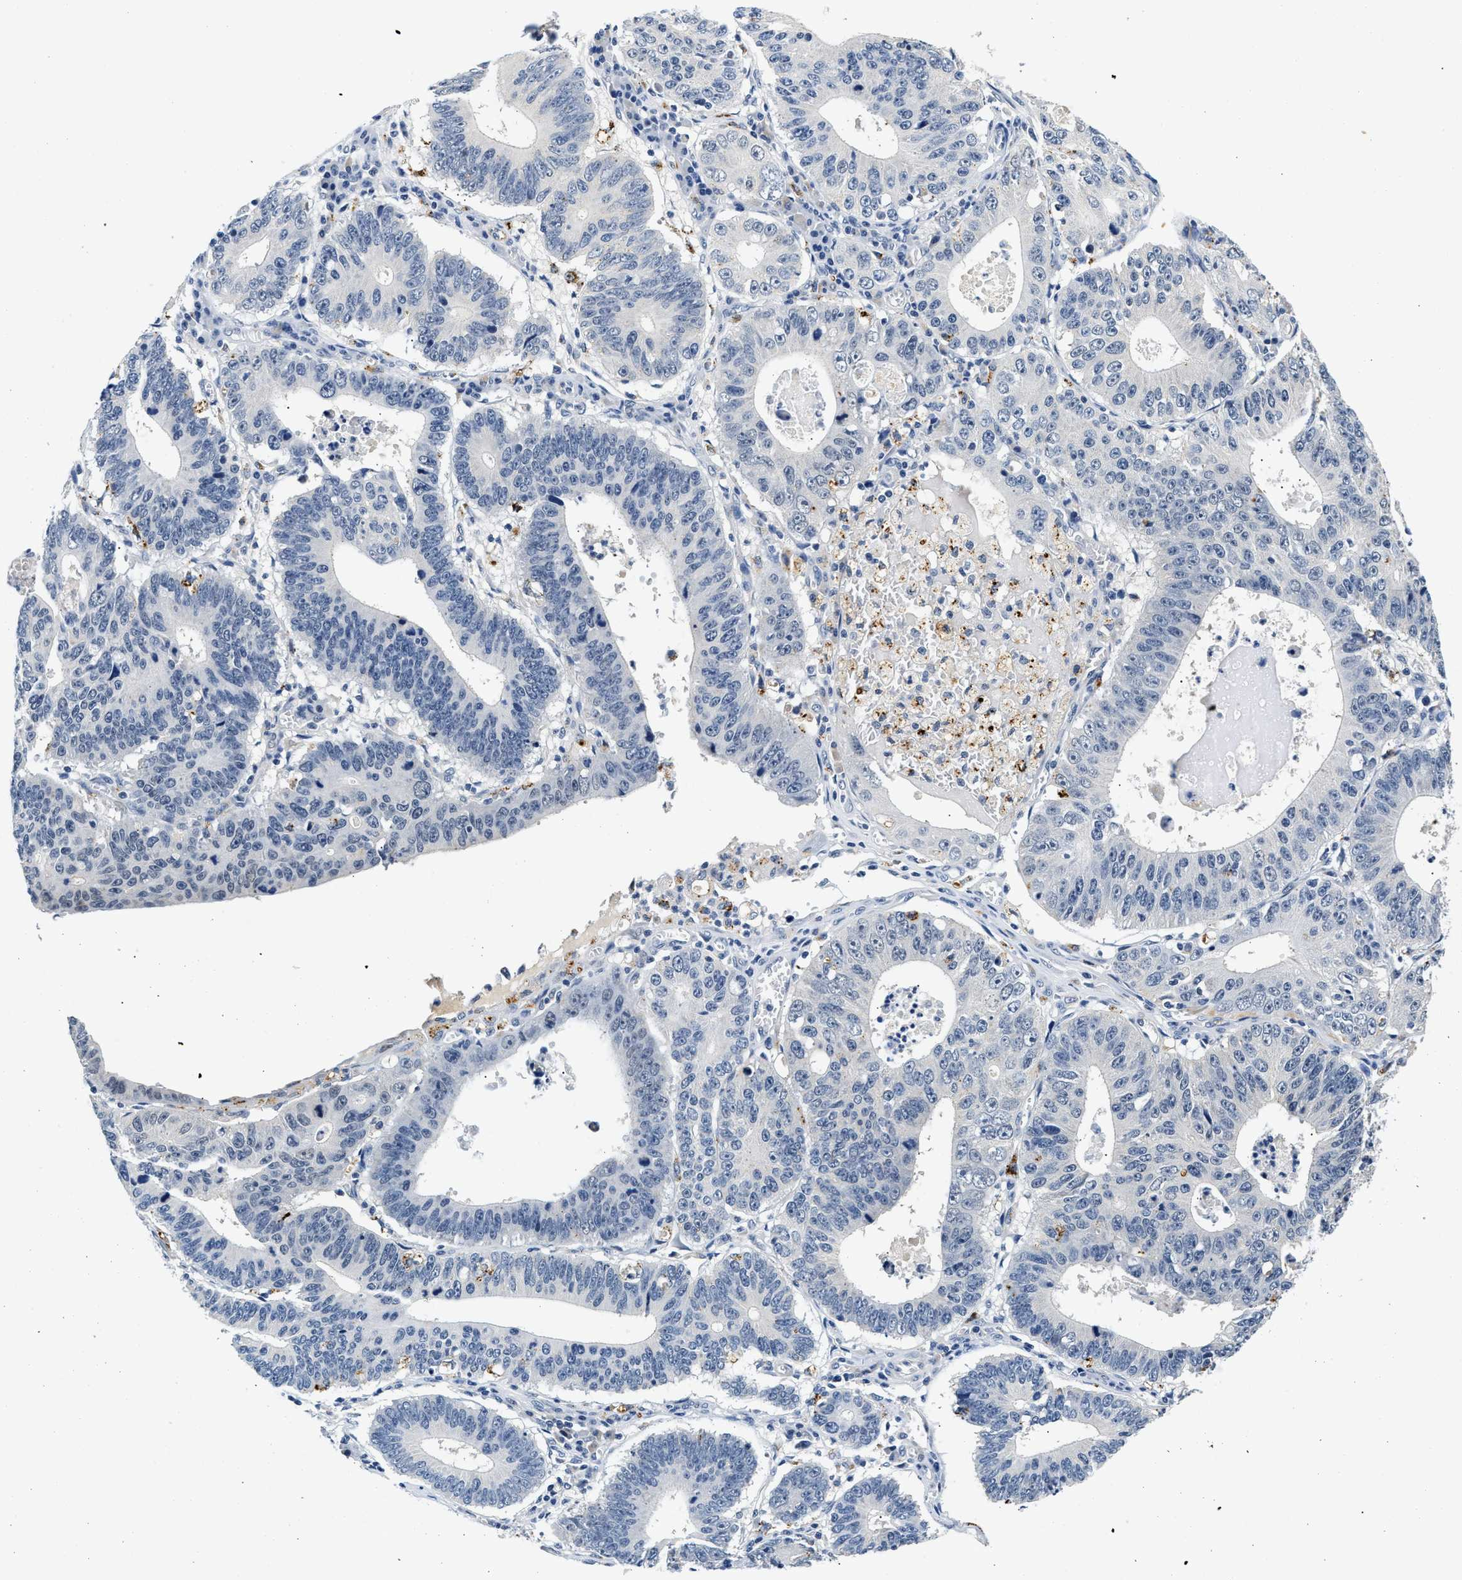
{"staining": {"intensity": "negative", "quantity": "none", "location": "none"}, "tissue": "stomach cancer", "cell_type": "Tumor cells", "image_type": "cancer", "snomed": [{"axis": "morphology", "description": "Adenocarcinoma, NOS"}, {"axis": "topography", "description": "Stomach"}], "caption": "DAB immunohistochemical staining of human adenocarcinoma (stomach) demonstrates no significant positivity in tumor cells.", "gene": "MED22", "patient": {"sex": "male", "age": 59}}